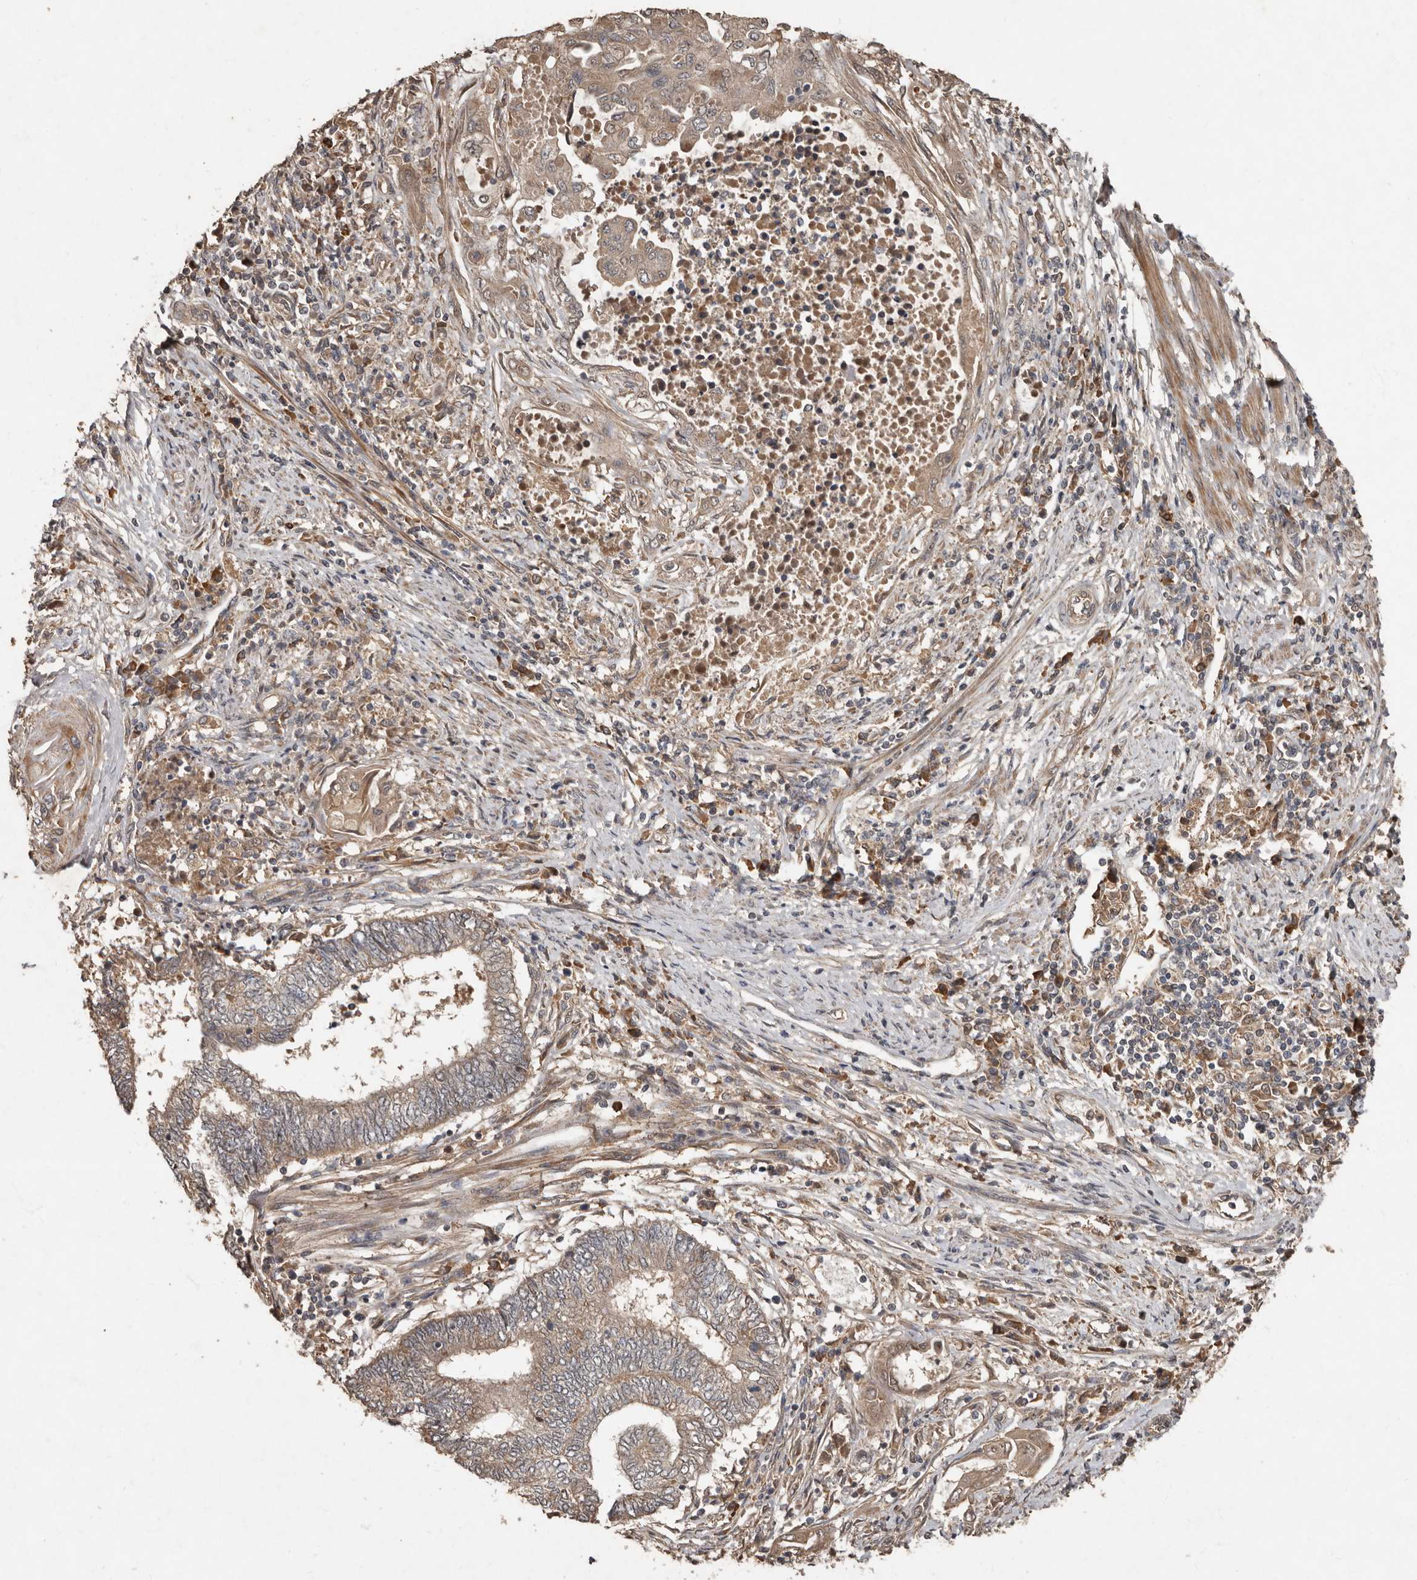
{"staining": {"intensity": "weak", "quantity": ">75%", "location": "cytoplasmic/membranous"}, "tissue": "endometrial cancer", "cell_type": "Tumor cells", "image_type": "cancer", "snomed": [{"axis": "morphology", "description": "Adenocarcinoma, NOS"}, {"axis": "topography", "description": "Uterus"}, {"axis": "topography", "description": "Endometrium"}], "caption": "Adenocarcinoma (endometrial) stained for a protein (brown) shows weak cytoplasmic/membranous positive staining in approximately >75% of tumor cells.", "gene": "KIF26B", "patient": {"sex": "female", "age": 70}}